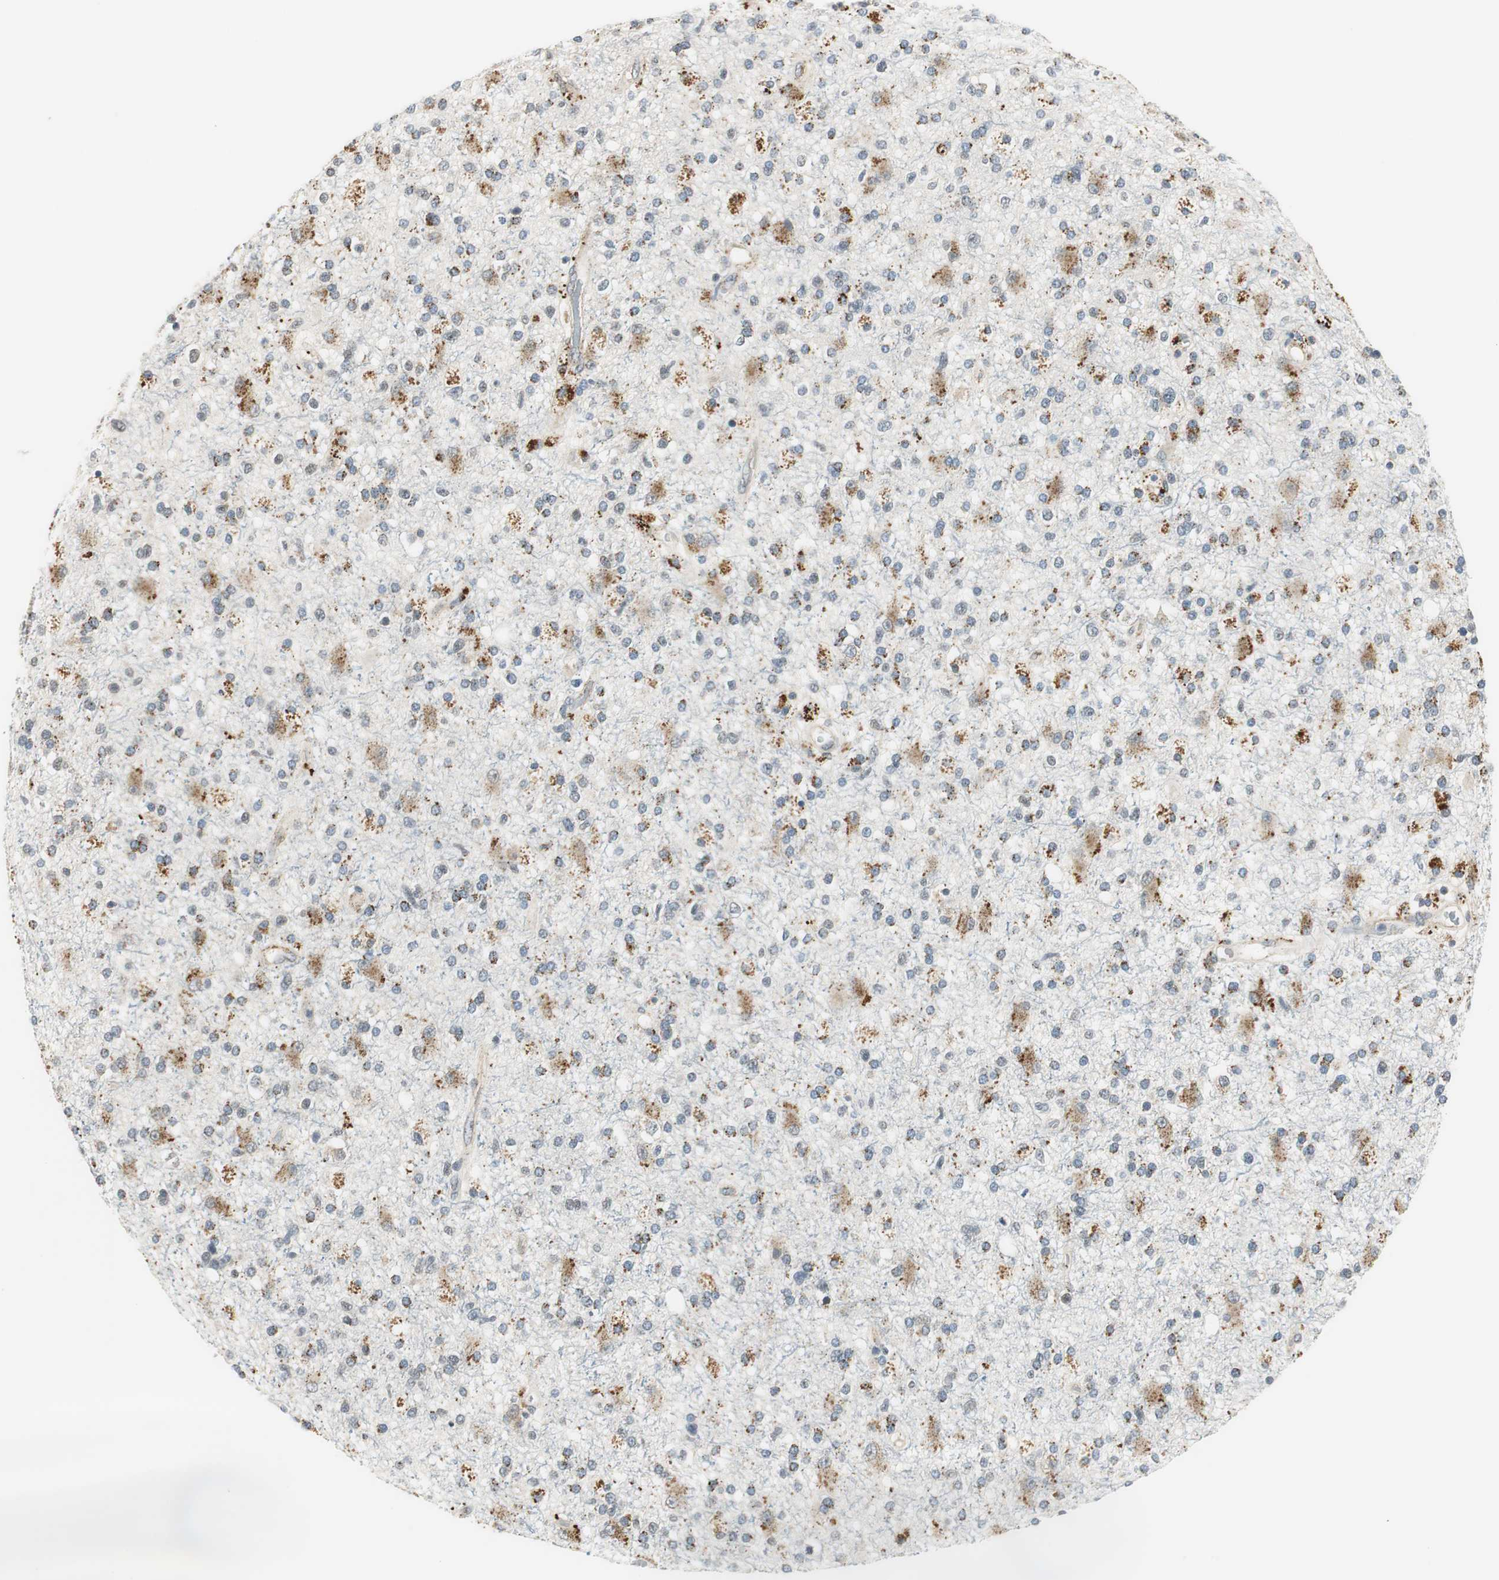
{"staining": {"intensity": "moderate", "quantity": "25%-75%", "location": "cytoplasmic/membranous"}, "tissue": "glioma", "cell_type": "Tumor cells", "image_type": "cancer", "snomed": [{"axis": "morphology", "description": "Glioma, malignant, High grade"}, {"axis": "topography", "description": "Brain"}], "caption": "Immunohistochemical staining of malignant glioma (high-grade) exhibits moderate cytoplasmic/membranous protein positivity in about 25%-75% of tumor cells. (Brightfield microscopy of DAB IHC at high magnification).", "gene": "NIT1", "patient": {"sex": "male", "age": 33}}